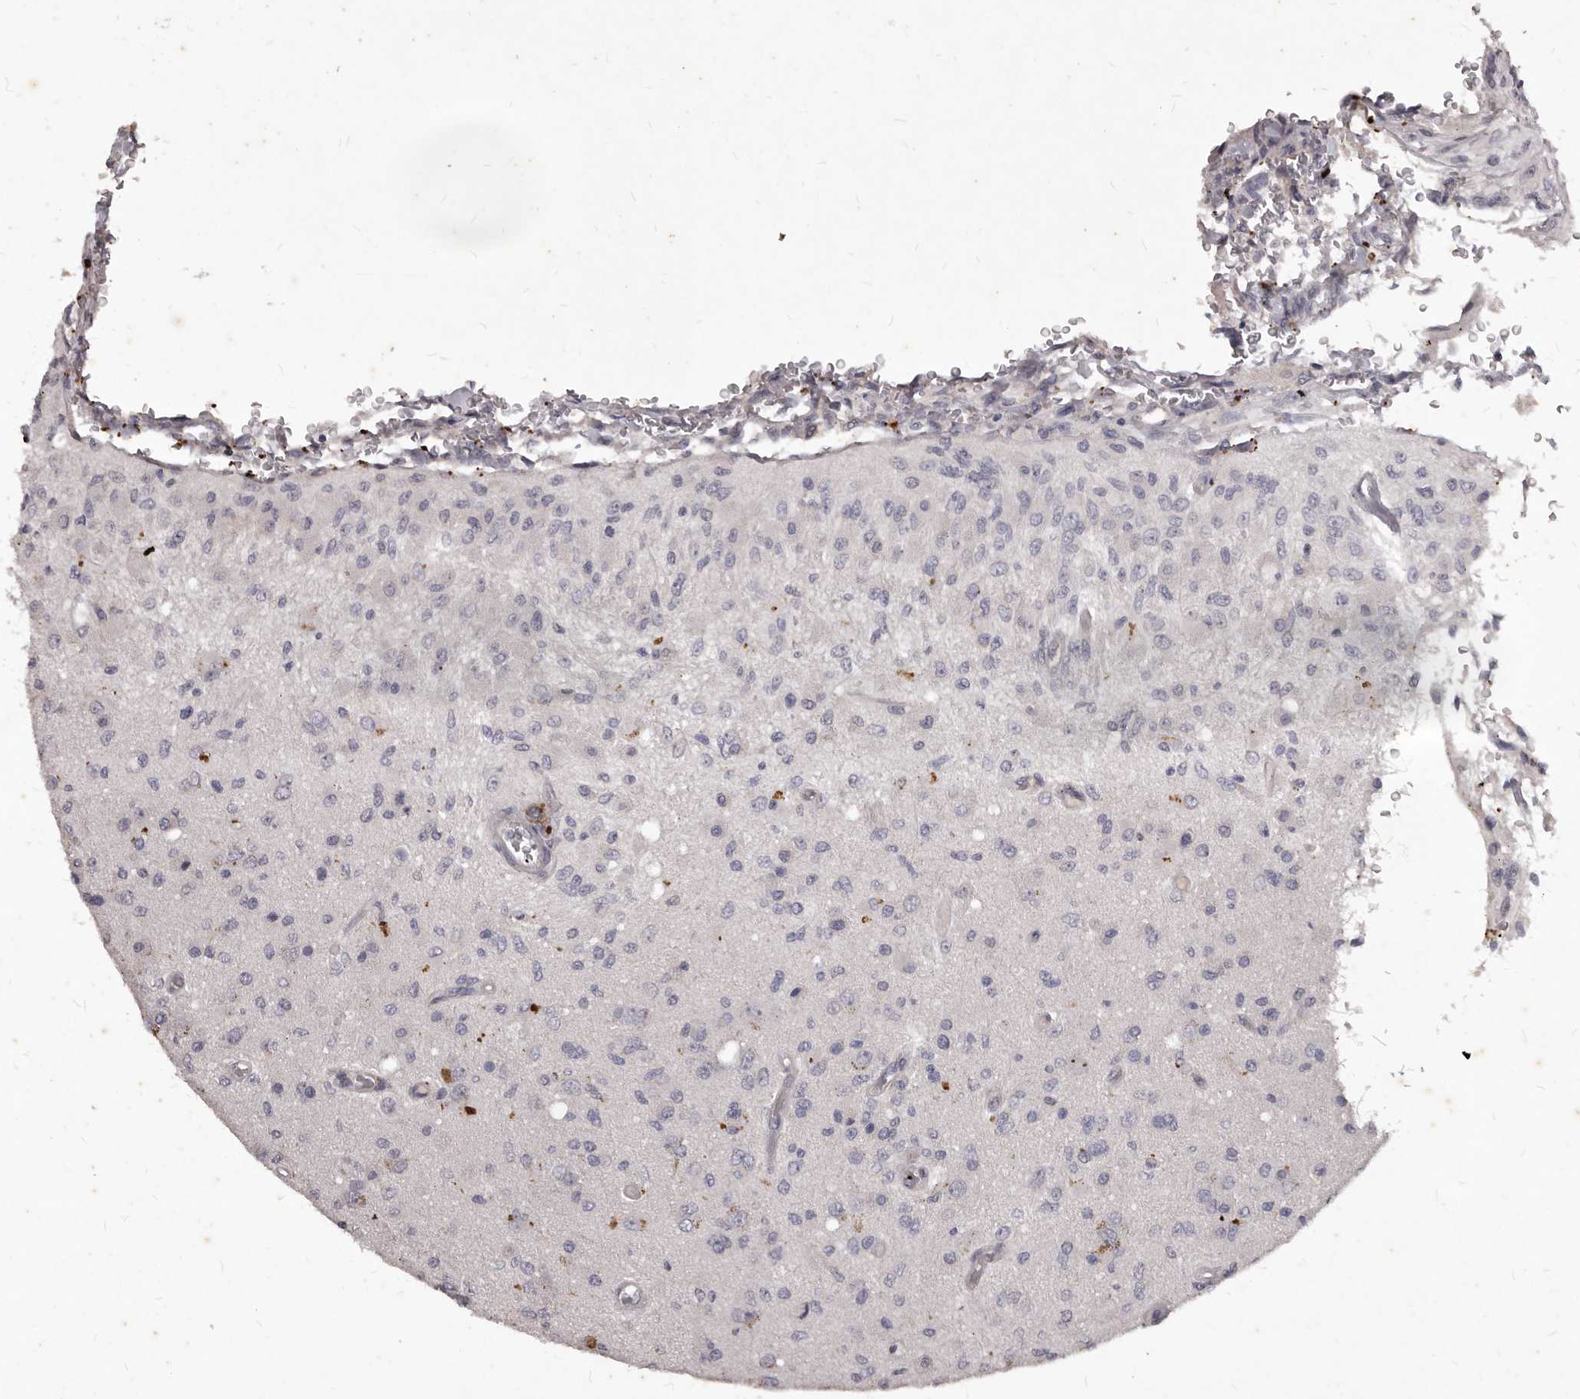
{"staining": {"intensity": "negative", "quantity": "none", "location": "none"}, "tissue": "glioma", "cell_type": "Tumor cells", "image_type": "cancer", "snomed": [{"axis": "morphology", "description": "Normal tissue, NOS"}, {"axis": "morphology", "description": "Glioma, malignant, High grade"}, {"axis": "topography", "description": "Cerebral cortex"}], "caption": "IHC image of neoplastic tissue: glioma stained with DAB (3,3'-diaminobenzidine) reveals no significant protein expression in tumor cells. (Stains: DAB (3,3'-diaminobenzidine) IHC with hematoxylin counter stain, Microscopy: brightfield microscopy at high magnification).", "gene": "GPRC5C", "patient": {"sex": "male", "age": 77}}